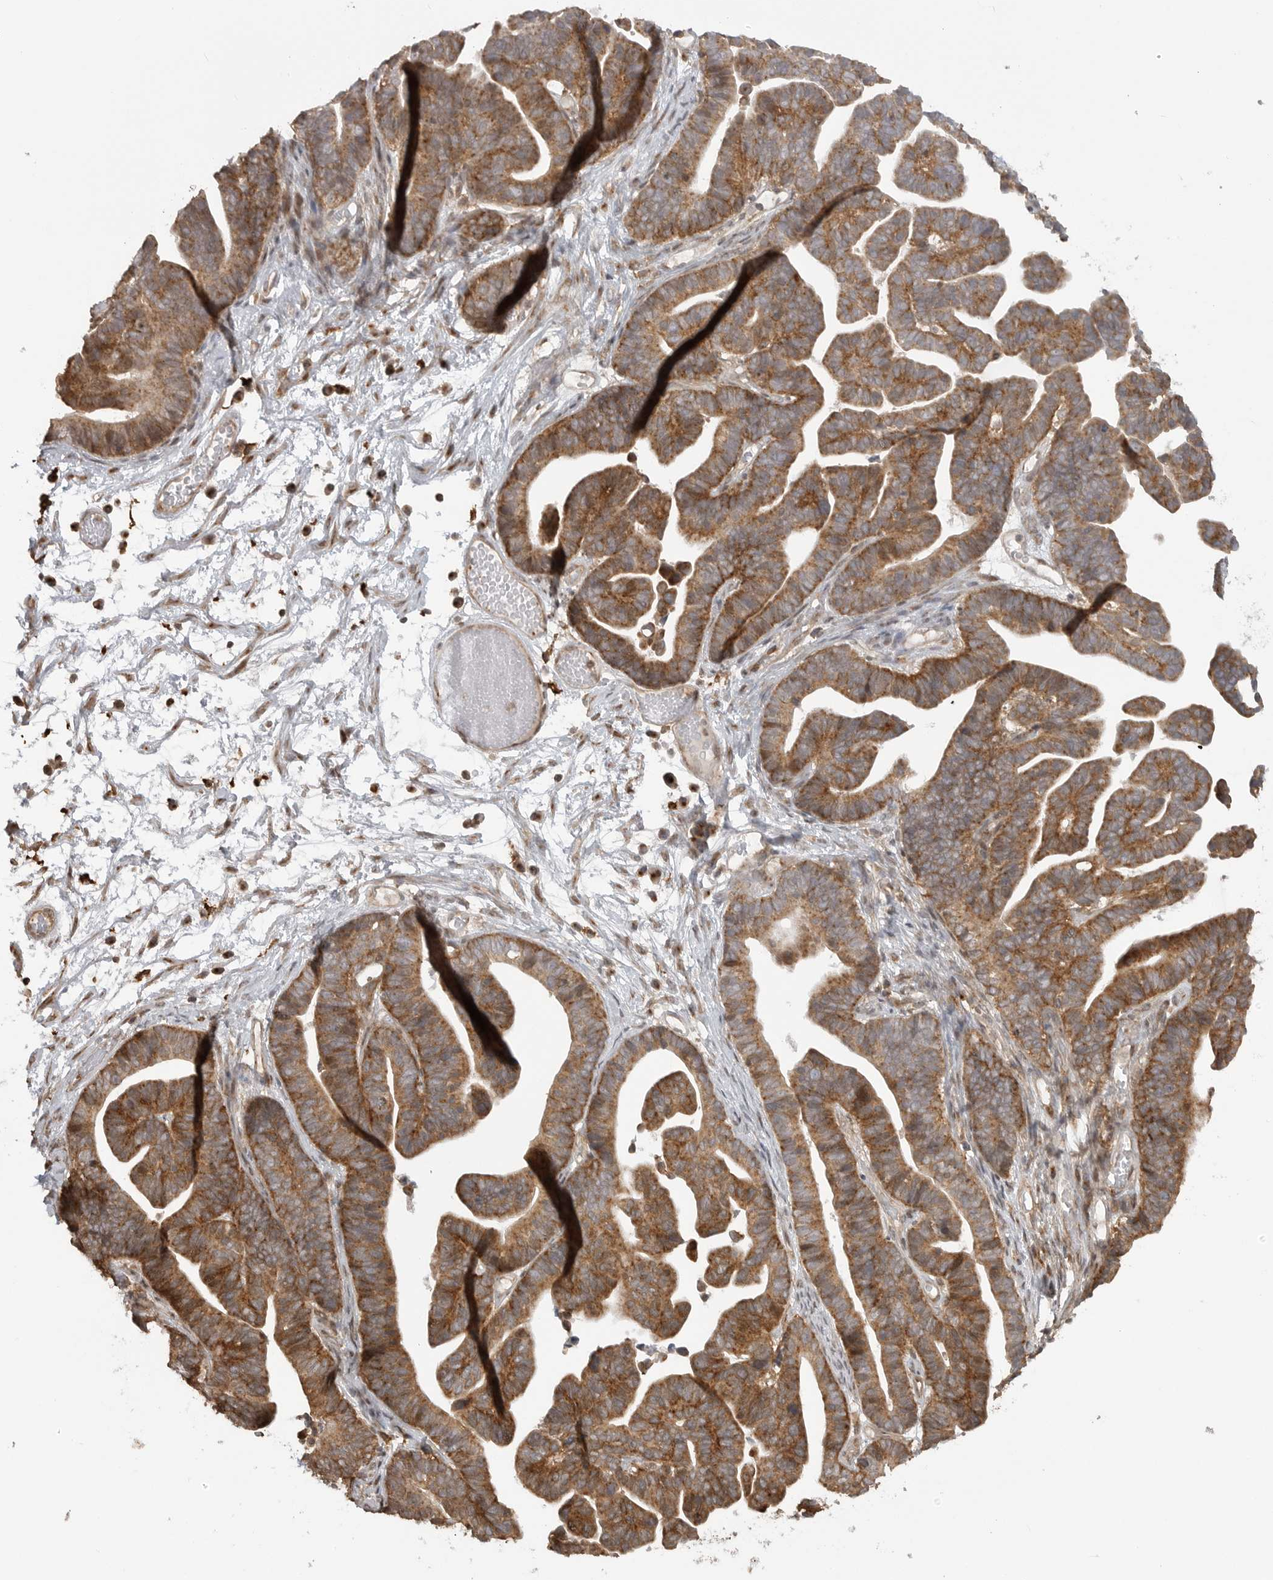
{"staining": {"intensity": "moderate", "quantity": ">75%", "location": "cytoplasmic/membranous"}, "tissue": "ovarian cancer", "cell_type": "Tumor cells", "image_type": "cancer", "snomed": [{"axis": "morphology", "description": "Cystadenocarcinoma, serous, NOS"}, {"axis": "topography", "description": "Ovary"}], "caption": "Moderate cytoplasmic/membranous protein positivity is seen in about >75% of tumor cells in ovarian cancer. The protein of interest is stained brown, and the nuclei are stained in blue (DAB (3,3'-diaminobenzidine) IHC with brightfield microscopy, high magnification).", "gene": "FAT3", "patient": {"sex": "female", "age": 56}}